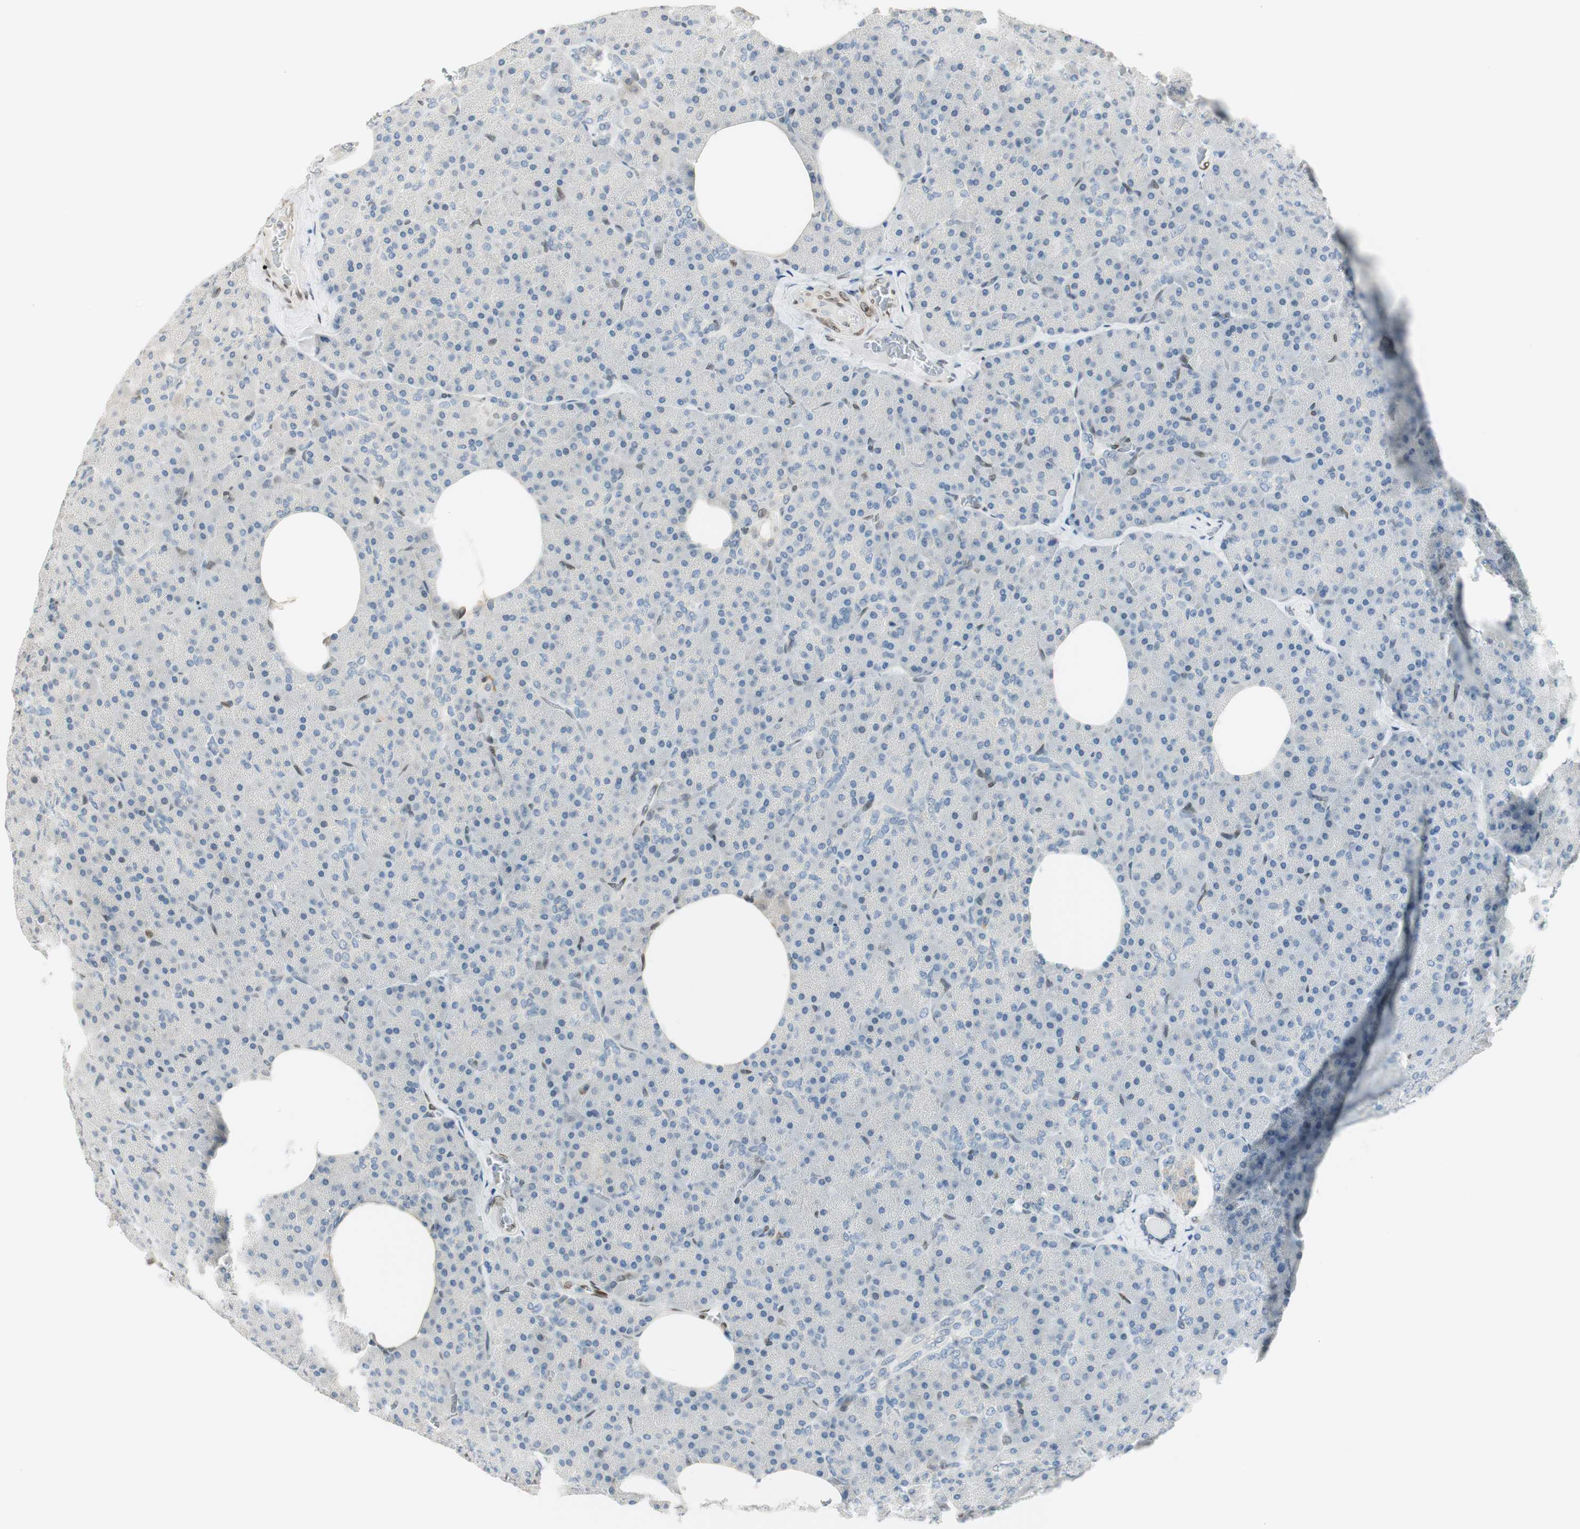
{"staining": {"intensity": "negative", "quantity": "none", "location": "none"}, "tissue": "pancreas", "cell_type": "Exocrine glandular cells", "image_type": "normal", "snomed": [{"axis": "morphology", "description": "Normal tissue, NOS"}, {"axis": "topography", "description": "Pancreas"}], "caption": "Protein analysis of benign pancreas exhibits no significant positivity in exocrine glandular cells. (DAB immunohistochemistry (IHC), high magnification).", "gene": "TMEM260", "patient": {"sex": "female", "age": 35}}